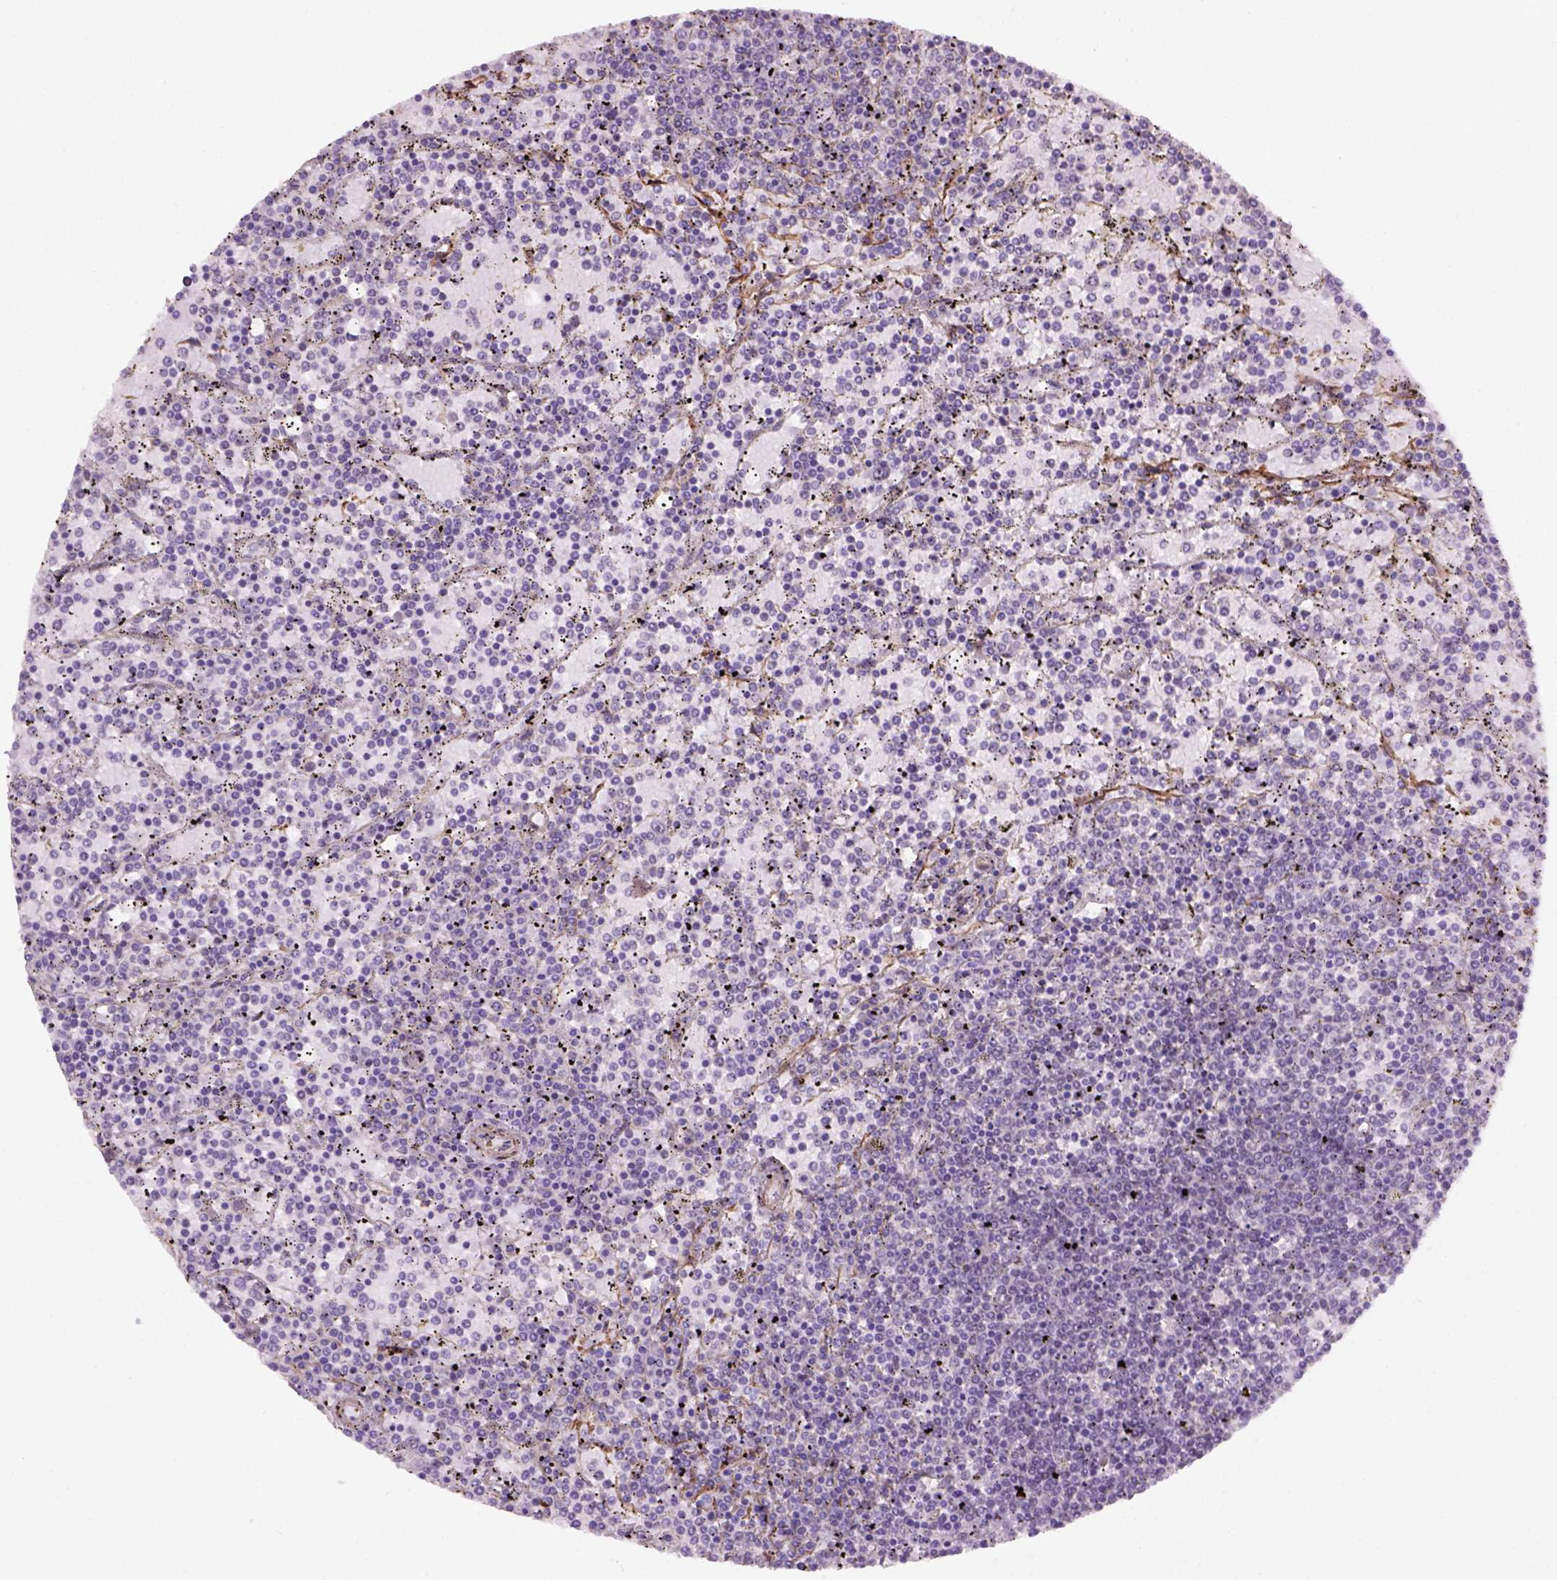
{"staining": {"intensity": "negative", "quantity": "none", "location": "none"}, "tissue": "lymphoma", "cell_type": "Tumor cells", "image_type": "cancer", "snomed": [{"axis": "morphology", "description": "Malignant lymphoma, non-Hodgkin's type, Low grade"}, {"axis": "topography", "description": "Spleen"}], "caption": "DAB immunohistochemical staining of human malignant lymphoma, non-Hodgkin's type (low-grade) displays no significant positivity in tumor cells.", "gene": "RRS1", "patient": {"sex": "female", "age": 77}}